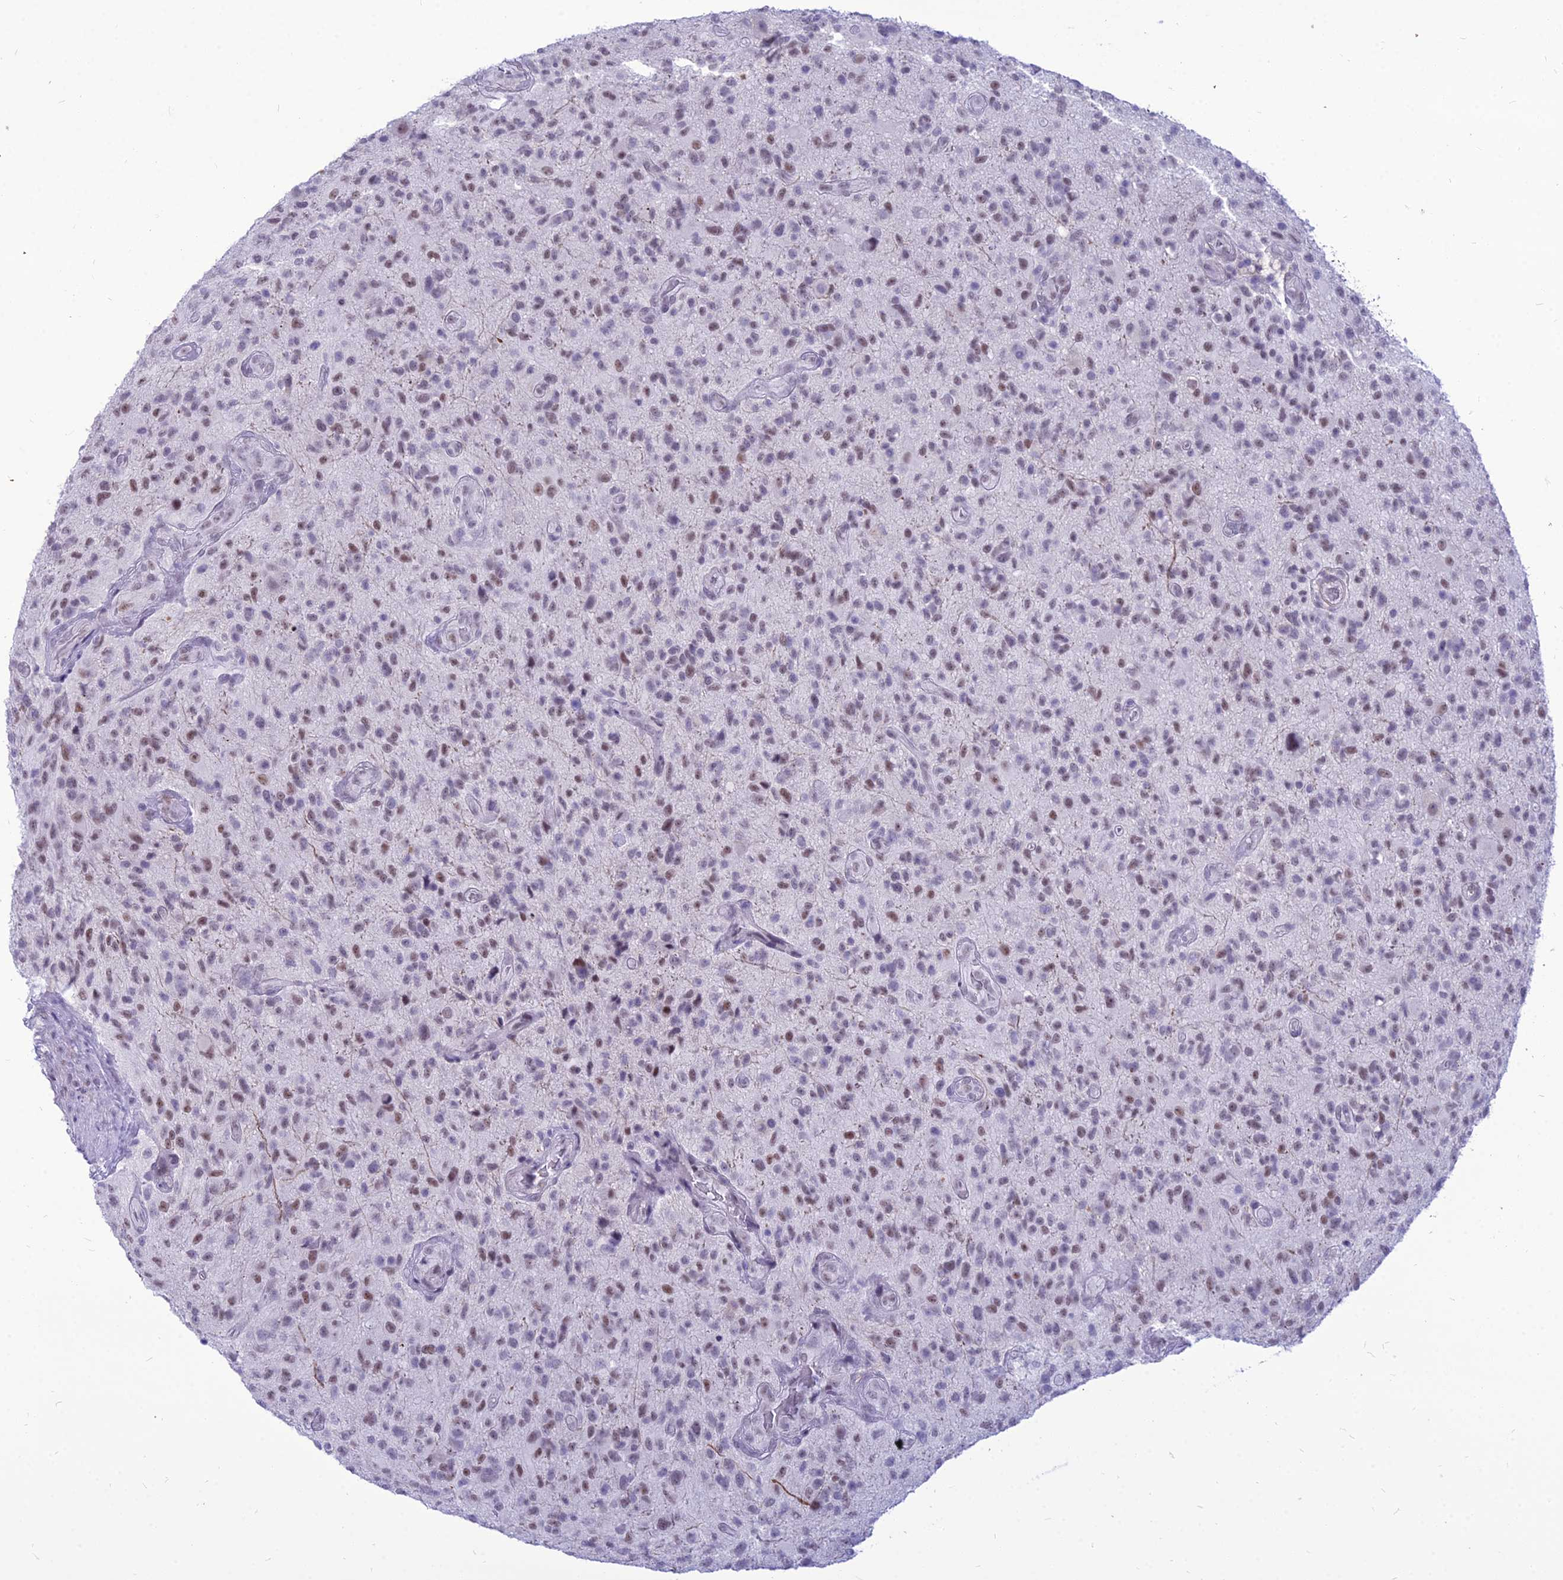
{"staining": {"intensity": "moderate", "quantity": "25%-75%", "location": "nuclear"}, "tissue": "glioma", "cell_type": "Tumor cells", "image_type": "cancer", "snomed": [{"axis": "morphology", "description": "Glioma, malignant, High grade"}, {"axis": "topography", "description": "Brain"}], "caption": "Immunohistochemistry (IHC) (DAB) staining of glioma displays moderate nuclear protein expression in about 25%-75% of tumor cells.", "gene": "DHX40", "patient": {"sex": "male", "age": 47}}